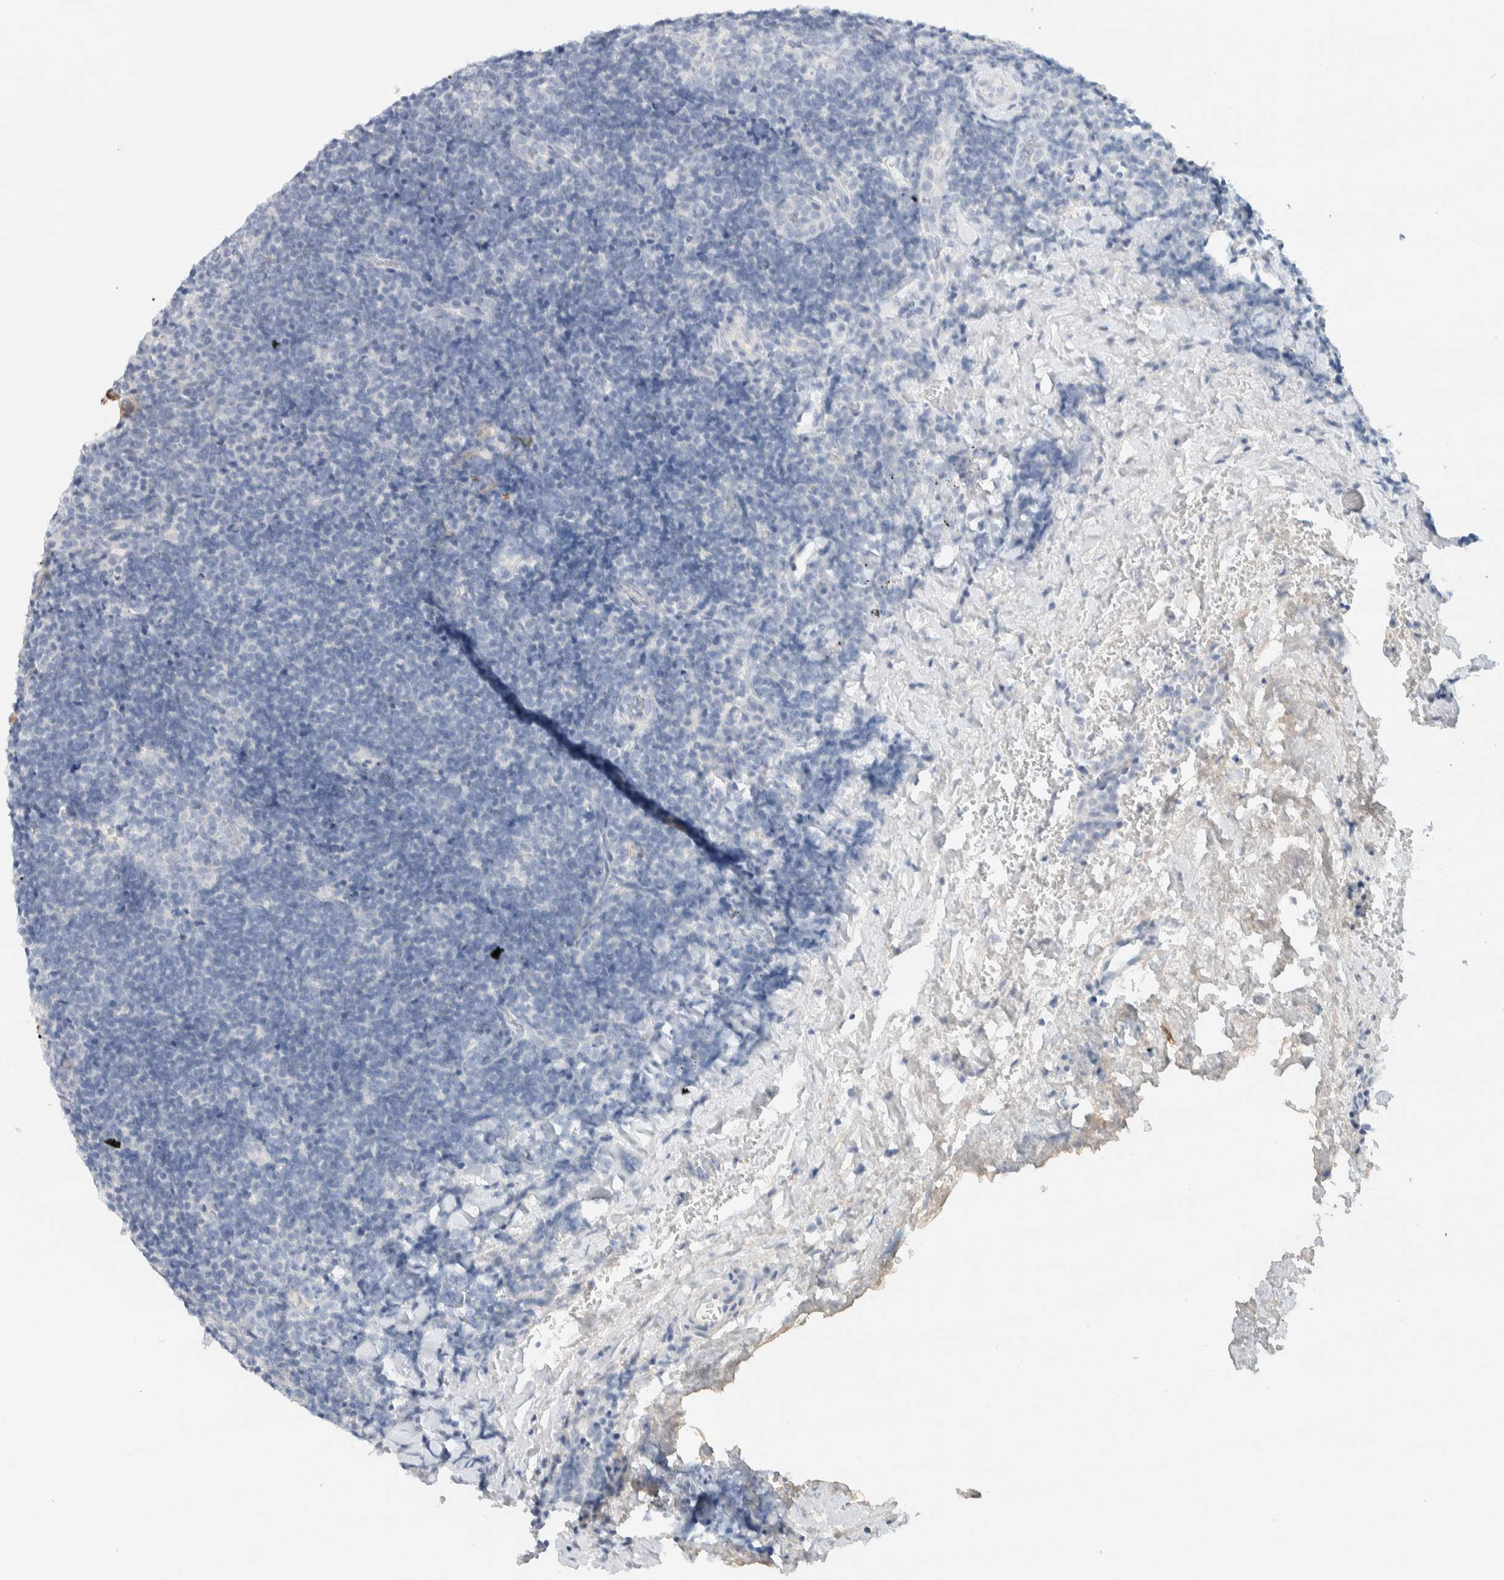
{"staining": {"intensity": "negative", "quantity": "none", "location": "none"}, "tissue": "lymphoma", "cell_type": "Tumor cells", "image_type": "cancer", "snomed": [{"axis": "morphology", "description": "Malignant lymphoma, non-Hodgkin's type, High grade"}, {"axis": "topography", "description": "Tonsil"}], "caption": "Histopathology image shows no significant protein positivity in tumor cells of high-grade malignant lymphoma, non-Hodgkin's type. (Brightfield microscopy of DAB (3,3'-diaminobenzidine) immunohistochemistry (IHC) at high magnification).", "gene": "ALOX12B", "patient": {"sex": "female", "age": 36}}